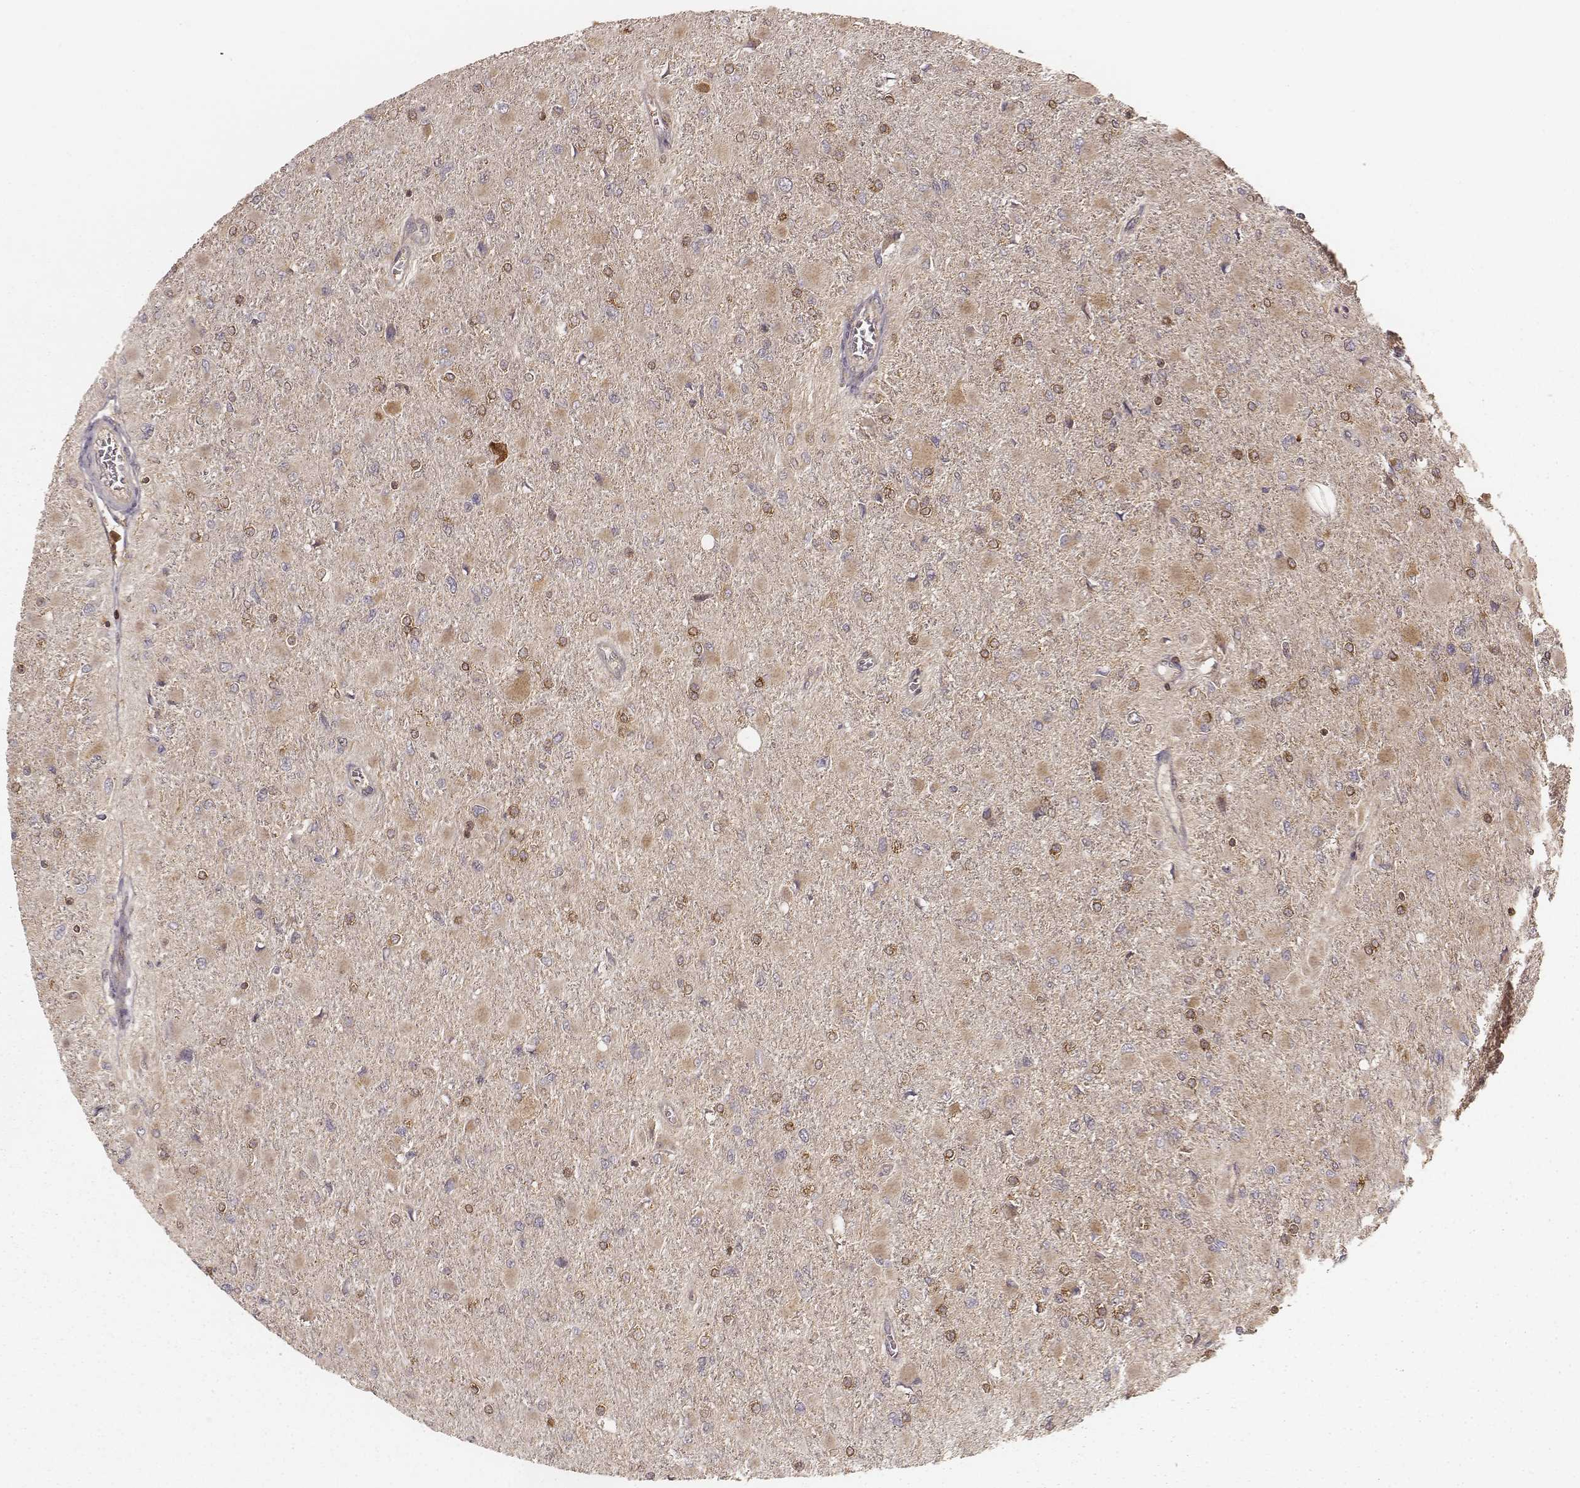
{"staining": {"intensity": "moderate", "quantity": ">75%", "location": "cytoplasmic/membranous"}, "tissue": "glioma", "cell_type": "Tumor cells", "image_type": "cancer", "snomed": [{"axis": "morphology", "description": "Glioma, malignant, High grade"}, {"axis": "topography", "description": "Cerebral cortex"}], "caption": "Immunohistochemical staining of human glioma reveals moderate cytoplasmic/membranous protein positivity in approximately >75% of tumor cells. (Brightfield microscopy of DAB IHC at high magnification).", "gene": "CARS1", "patient": {"sex": "female", "age": 36}}